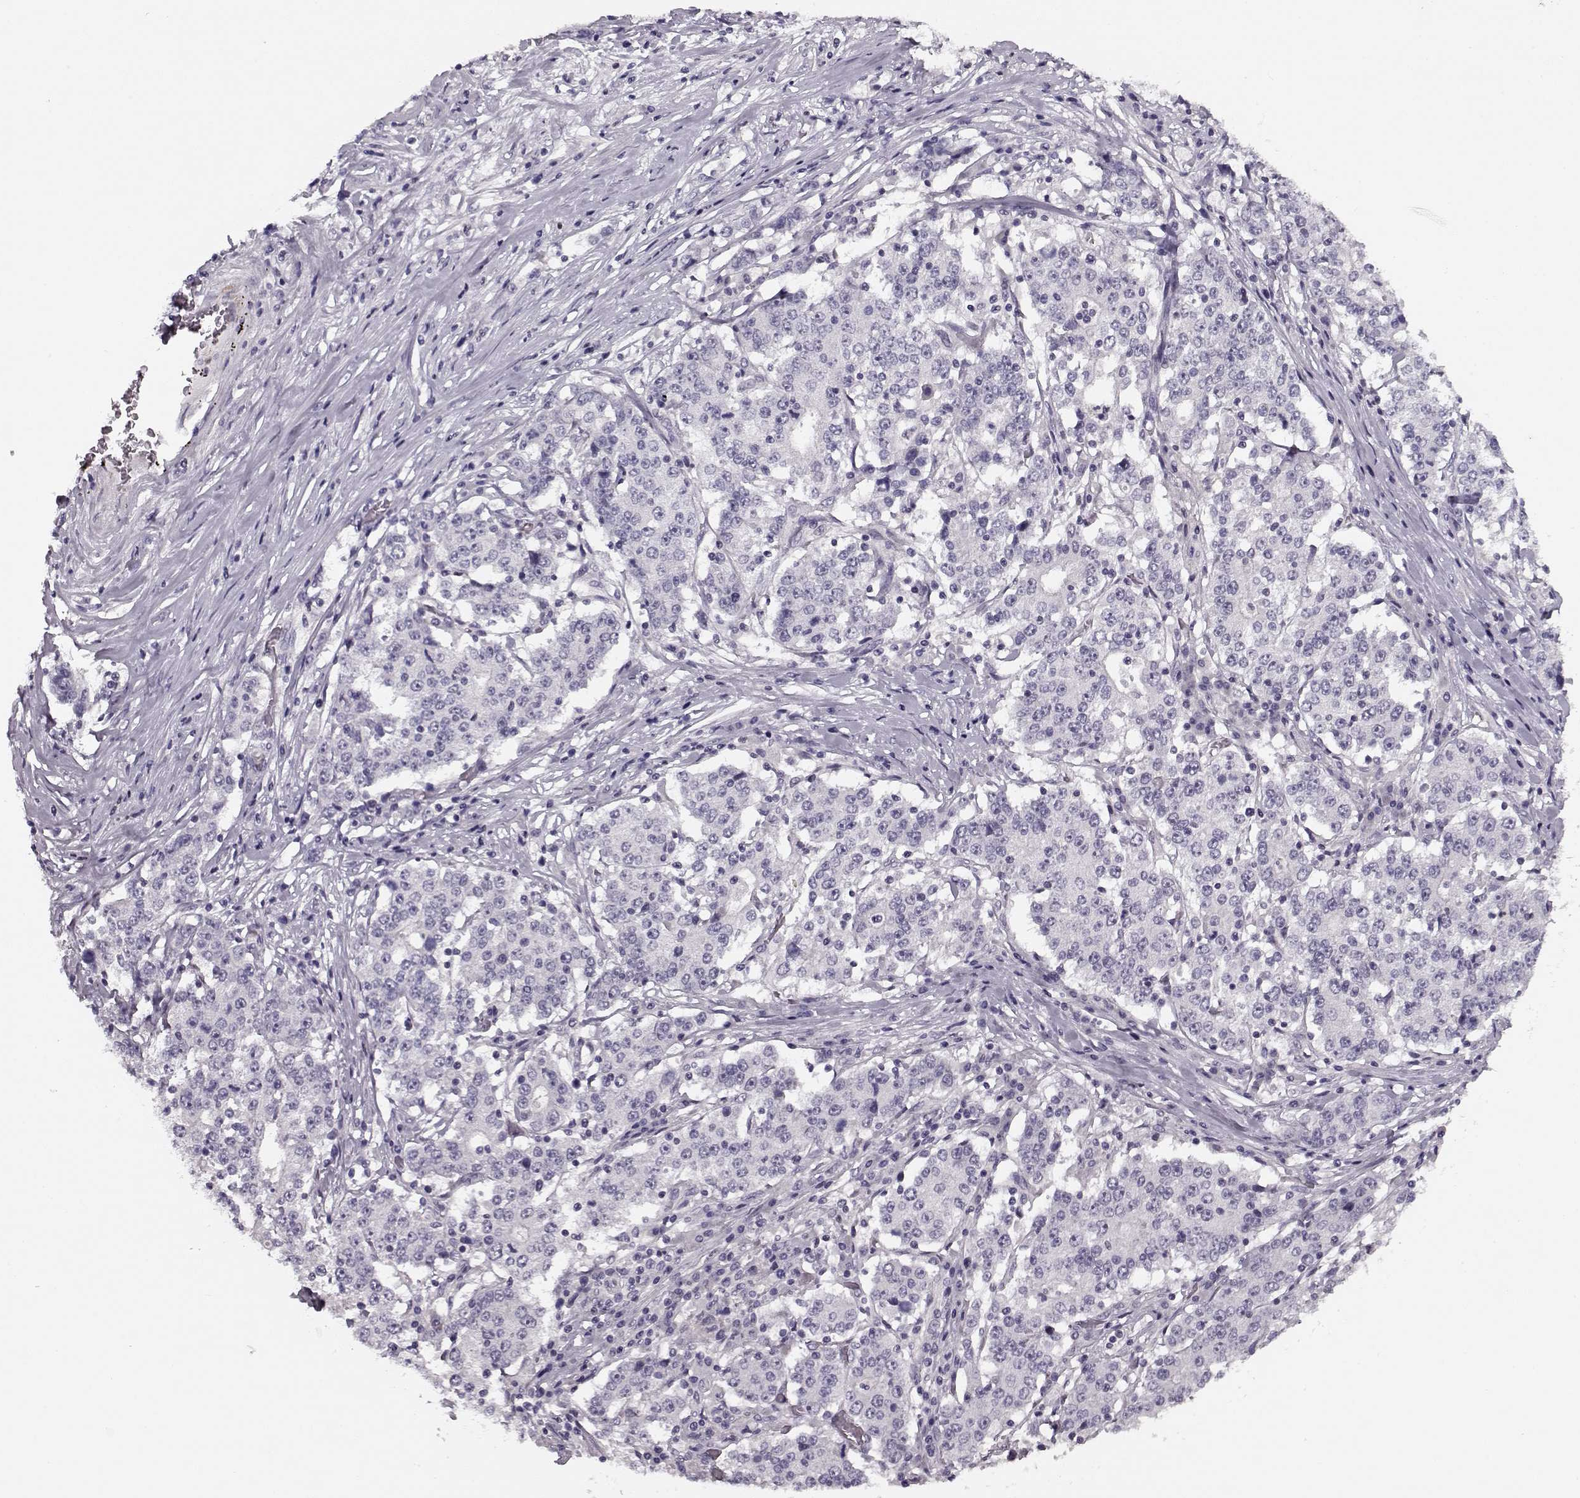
{"staining": {"intensity": "negative", "quantity": "none", "location": "none"}, "tissue": "stomach cancer", "cell_type": "Tumor cells", "image_type": "cancer", "snomed": [{"axis": "morphology", "description": "Adenocarcinoma, NOS"}, {"axis": "topography", "description": "Stomach"}], "caption": "Immunohistochemistry (IHC) of stomach cancer (adenocarcinoma) exhibits no staining in tumor cells.", "gene": "RP1L1", "patient": {"sex": "male", "age": 59}}